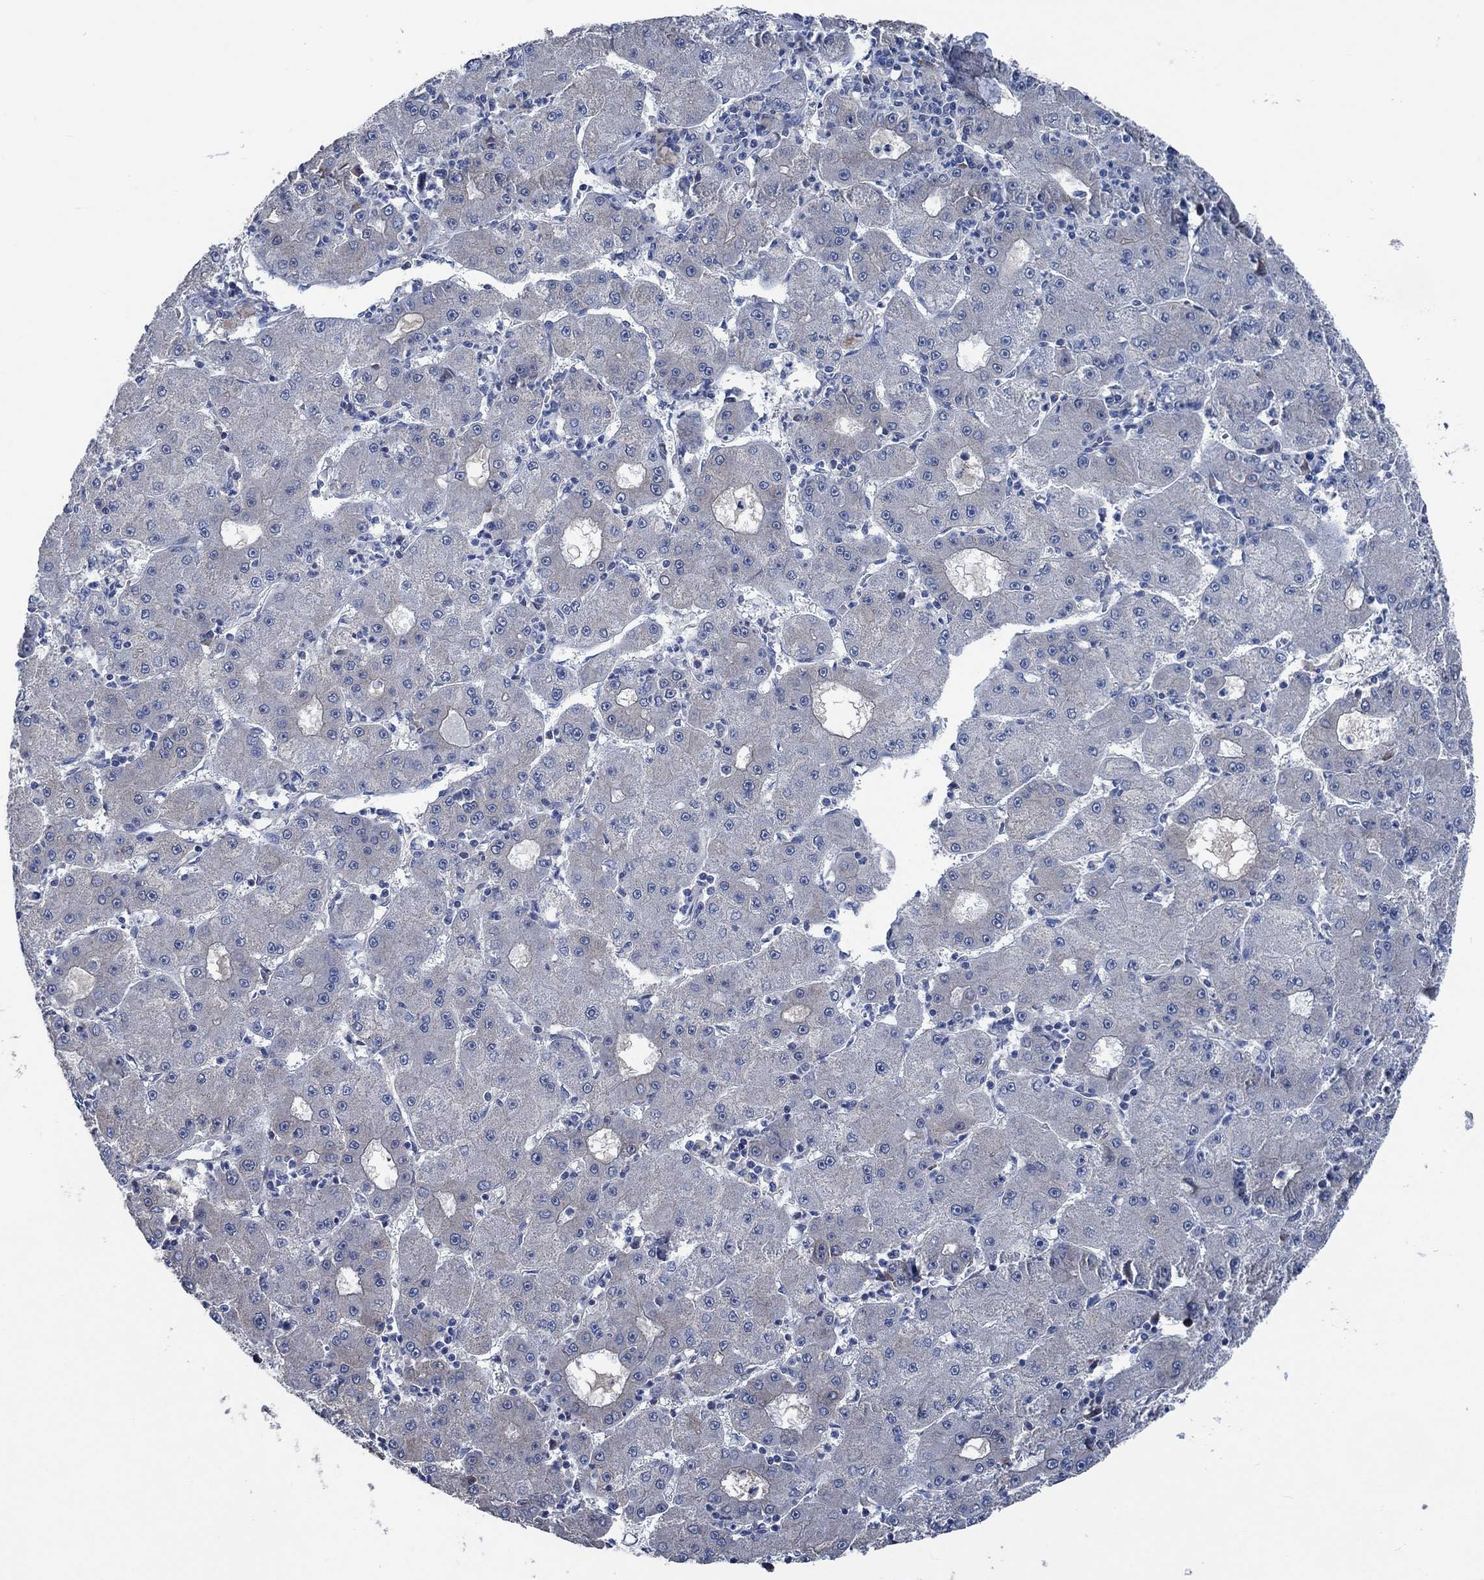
{"staining": {"intensity": "negative", "quantity": "none", "location": "none"}, "tissue": "liver cancer", "cell_type": "Tumor cells", "image_type": "cancer", "snomed": [{"axis": "morphology", "description": "Carcinoma, Hepatocellular, NOS"}, {"axis": "topography", "description": "Liver"}], "caption": "Liver cancer stained for a protein using IHC displays no expression tumor cells.", "gene": "OBSCN", "patient": {"sex": "male", "age": 73}}